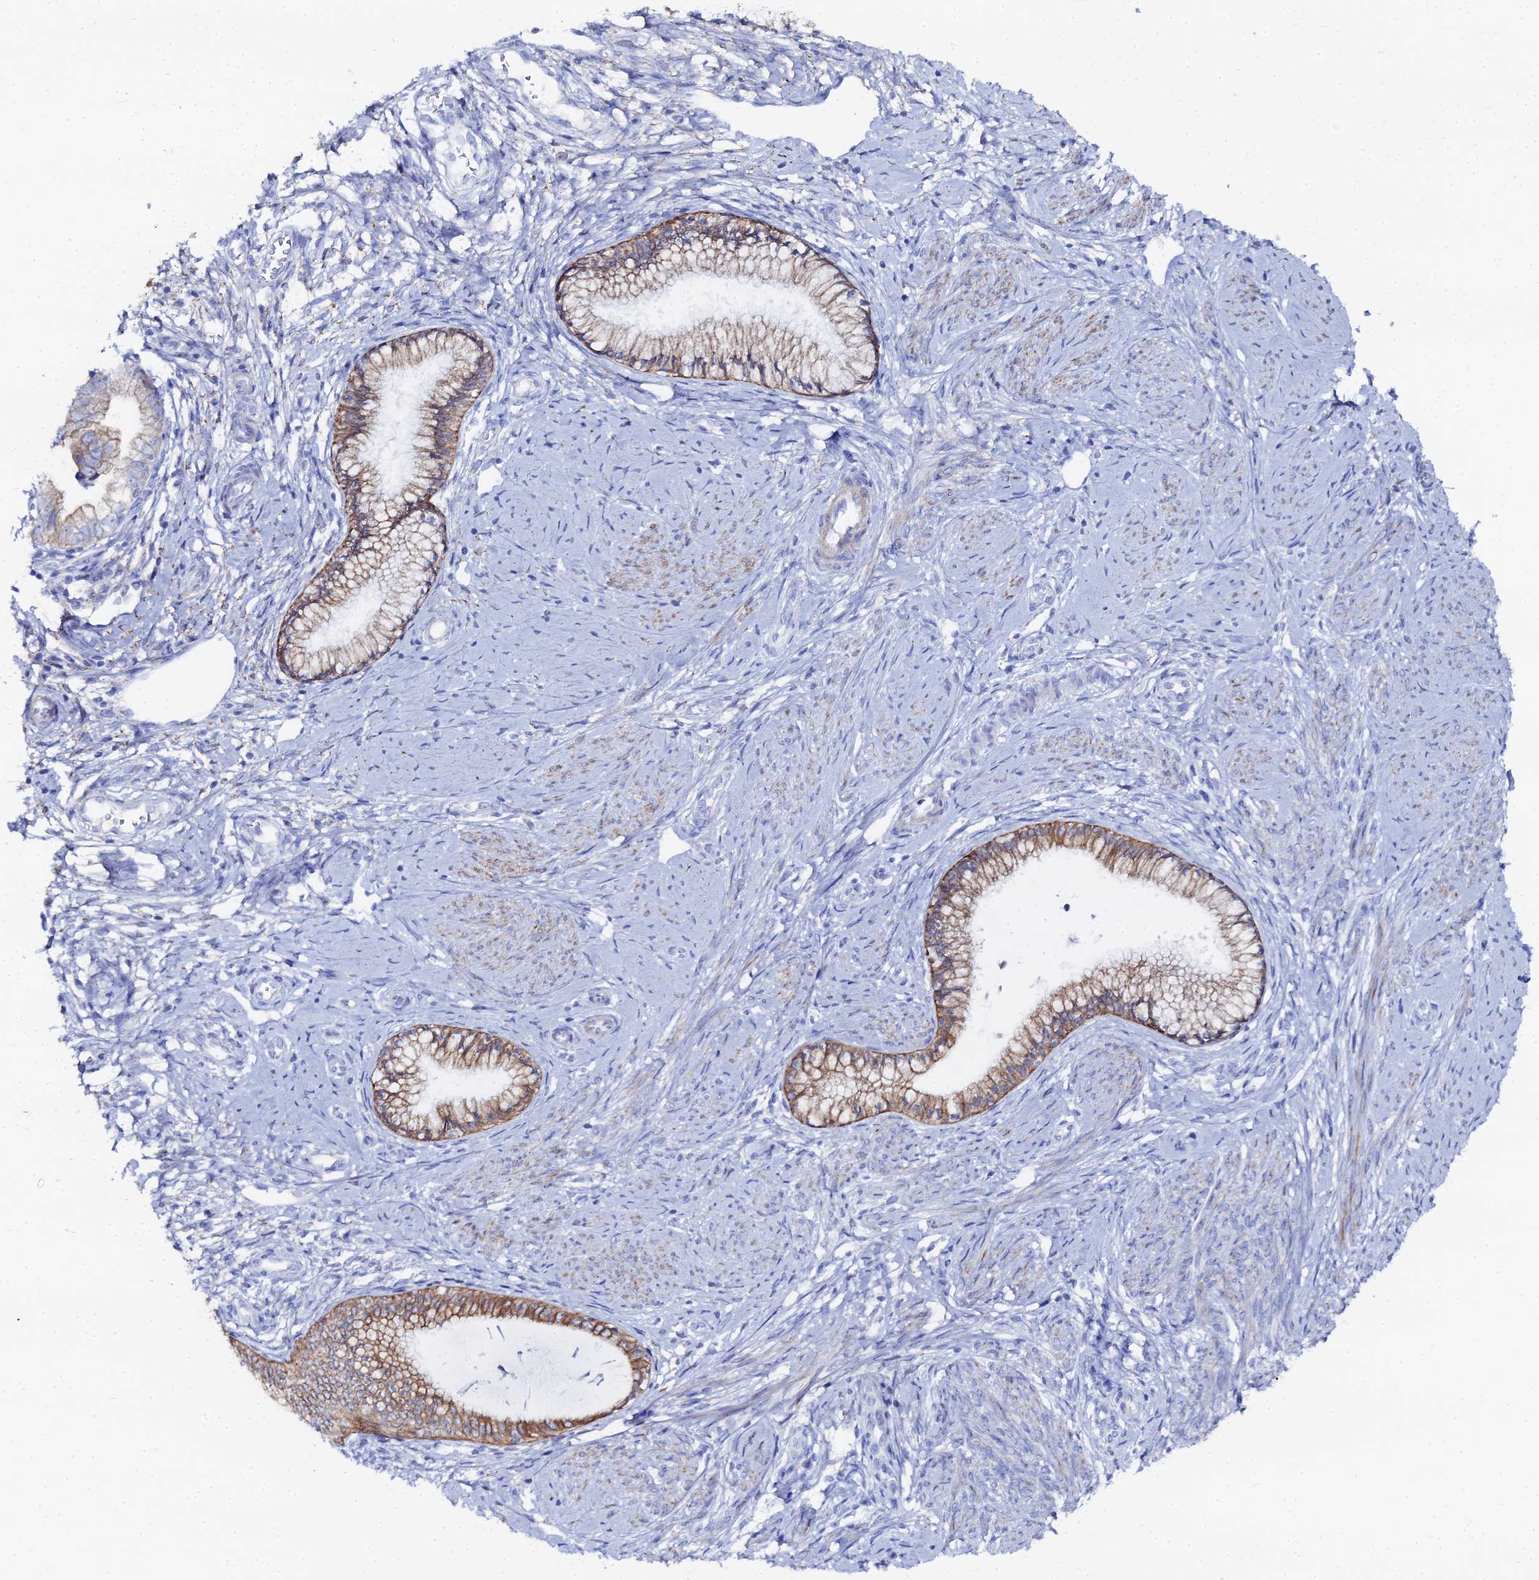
{"staining": {"intensity": "moderate", "quantity": "25%-75%", "location": "cytoplasmic/membranous"}, "tissue": "cervical cancer", "cell_type": "Tumor cells", "image_type": "cancer", "snomed": [{"axis": "morphology", "description": "Adenocarcinoma, NOS"}, {"axis": "topography", "description": "Cervix"}], "caption": "Brown immunohistochemical staining in human cervical cancer displays moderate cytoplasmic/membranous expression in about 25%-75% of tumor cells.", "gene": "DHX34", "patient": {"sex": "female", "age": 36}}